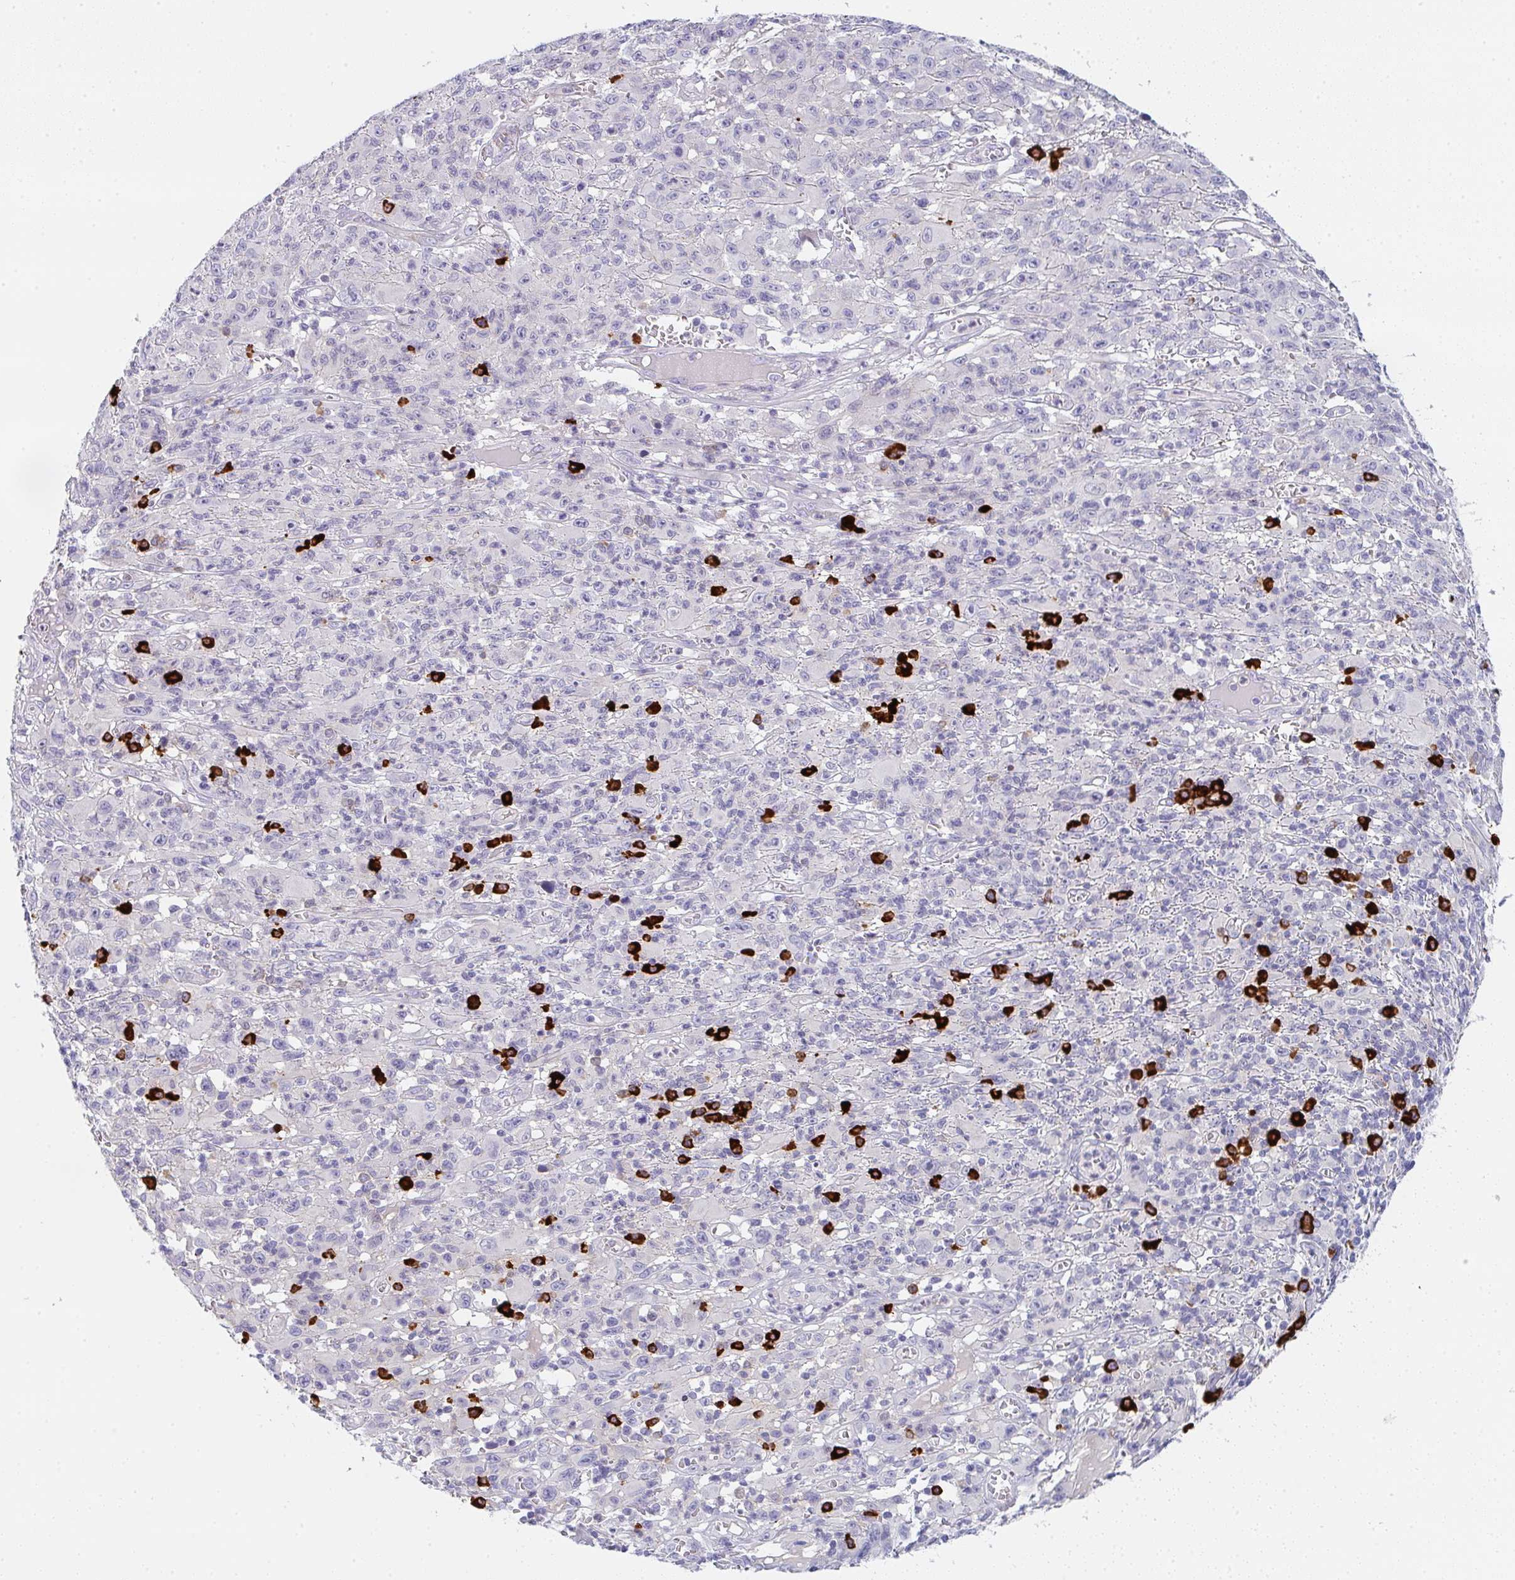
{"staining": {"intensity": "negative", "quantity": "none", "location": "none"}, "tissue": "melanoma", "cell_type": "Tumor cells", "image_type": "cancer", "snomed": [{"axis": "morphology", "description": "Malignant melanoma, NOS"}, {"axis": "topography", "description": "Skin"}], "caption": "Tumor cells are negative for protein expression in human malignant melanoma.", "gene": "CACNA1S", "patient": {"sex": "male", "age": 46}}